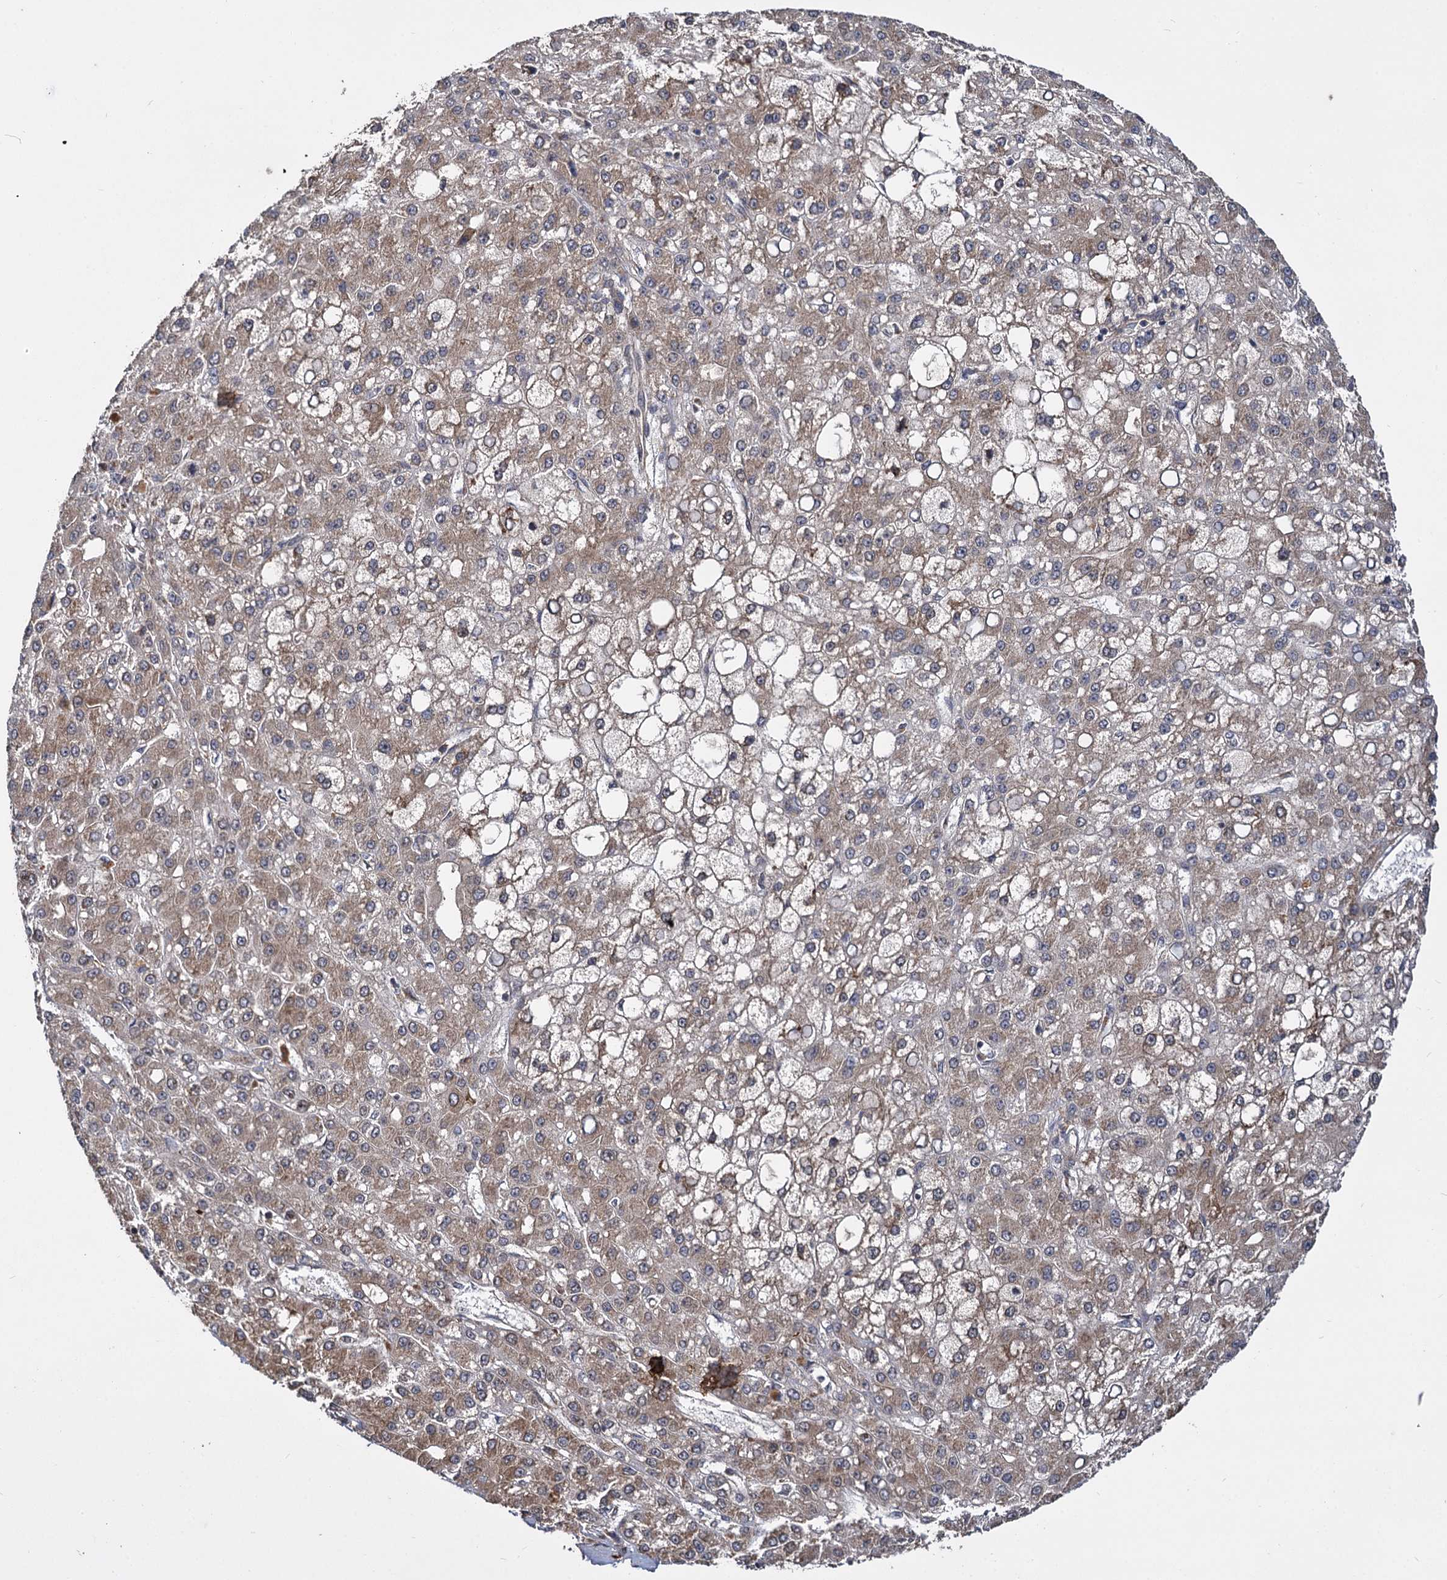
{"staining": {"intensity": "weak", "quantity": ">75%", "location": "cytoplasmic/membranous"}, "tissue": "liver cancer", "cell_type": "Tumor cells", "image_type": "cancer", "snomed": [{"axis": "morphology", "description": "Carcinoma, Hepatocellular, NOS"}, {"axis": "topography", "description": "Liver"}], "caption": "IHC of human liver hepatocellular carcinoma shows low levels of weak cytoplasmic/membranous staining in approximately >75% of tumor cells. (DAB IHC with brightfield microscopy, high magnification).", "gene": "INPPL1", "patient": {"sex": "male", "age": 67}}